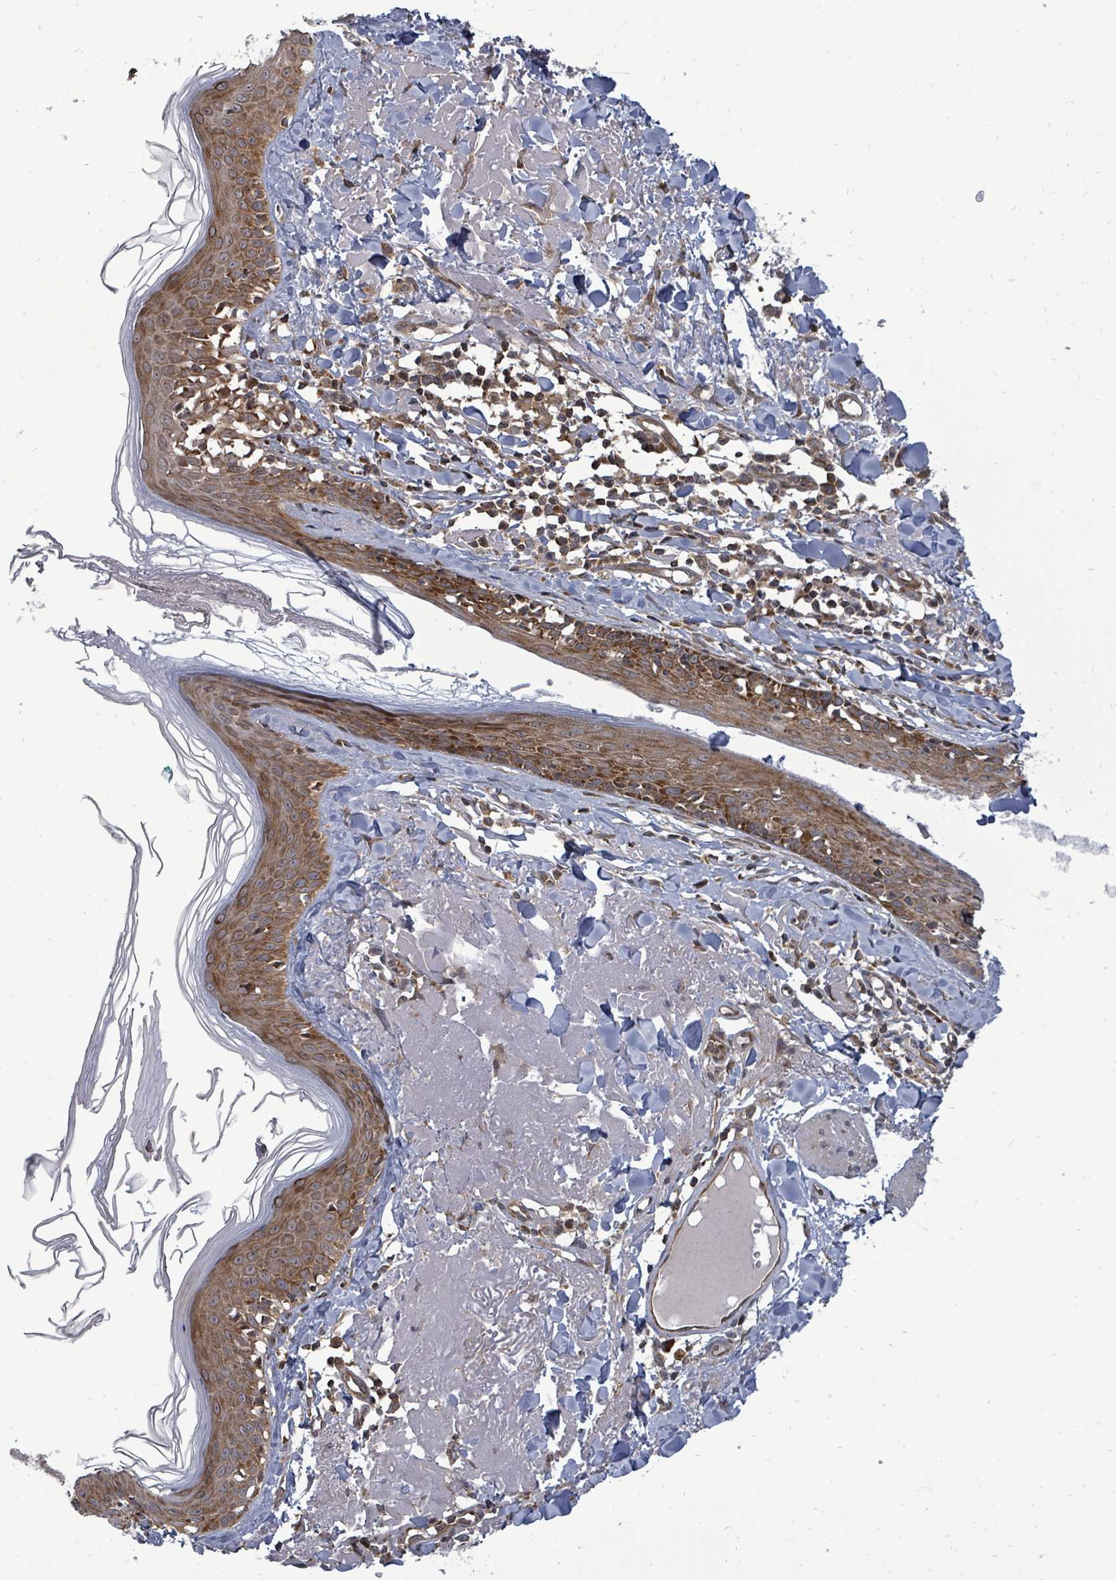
{"staining": {"intensity": "moderate", "quantity": ">75%", "location": "cytoplasmic/membranous"}, "tissue": "skin", "cell_type": "Fibroblasts", "image_type": "normal", "snomed": [{"axis": "morphology", "description": "Normal tissue, NOS"}, {"axis": "morphology", "description": "Malignant melanoma, NOS"}, {"axis": "topography", "description": "Skin"}], "caption": "Moderate cytoplasmic/membranous expression for a protein is present in about >75% of fibroblasts of normal skin using immunohistochemistry.", "gene": "EIF3CL", "patient": {"sex": "male", "age": 80}}